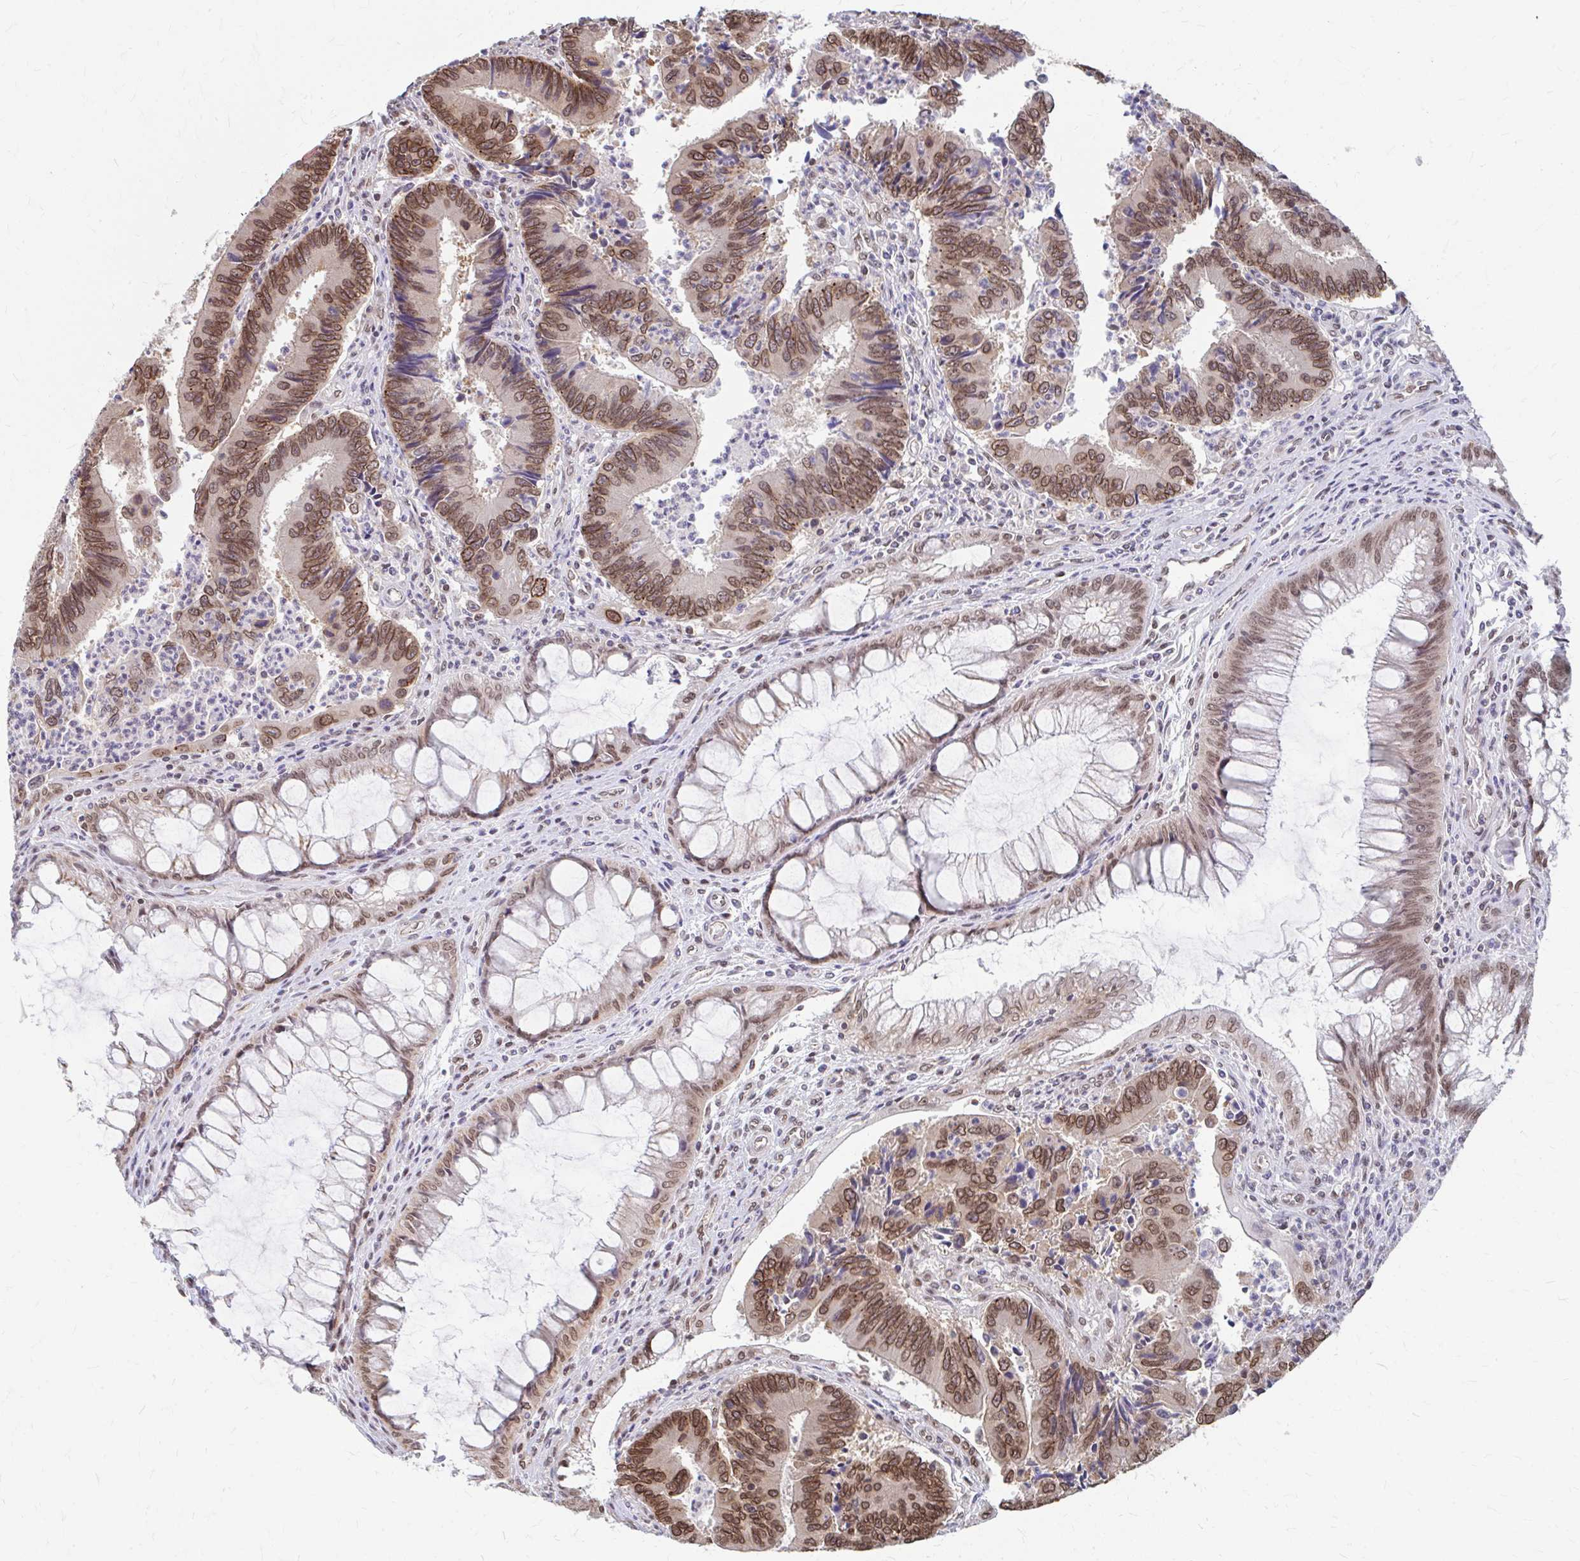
{"staining": {"intensity": "moderate", "quantity": ">75%", "location": "cytoplasmic/membranous,nuclear"}, "tissue": "colorectal cancer", "cell_type": "Tumor cells", "image_type": "cancer", "snomed": [{"axis": "morphology", "description": "Adenocarcinoma, NOS"}, {"axis": "topography", "description": "Colon"}], "caption": "A brown stain highlights moderate cytoplasmic/membranous and nuclear expression of a protein in adenocarcinoma (colorectal) tumor cells.", "gene": "XPO1", "patient": {"sex": "female", "age": 67}}